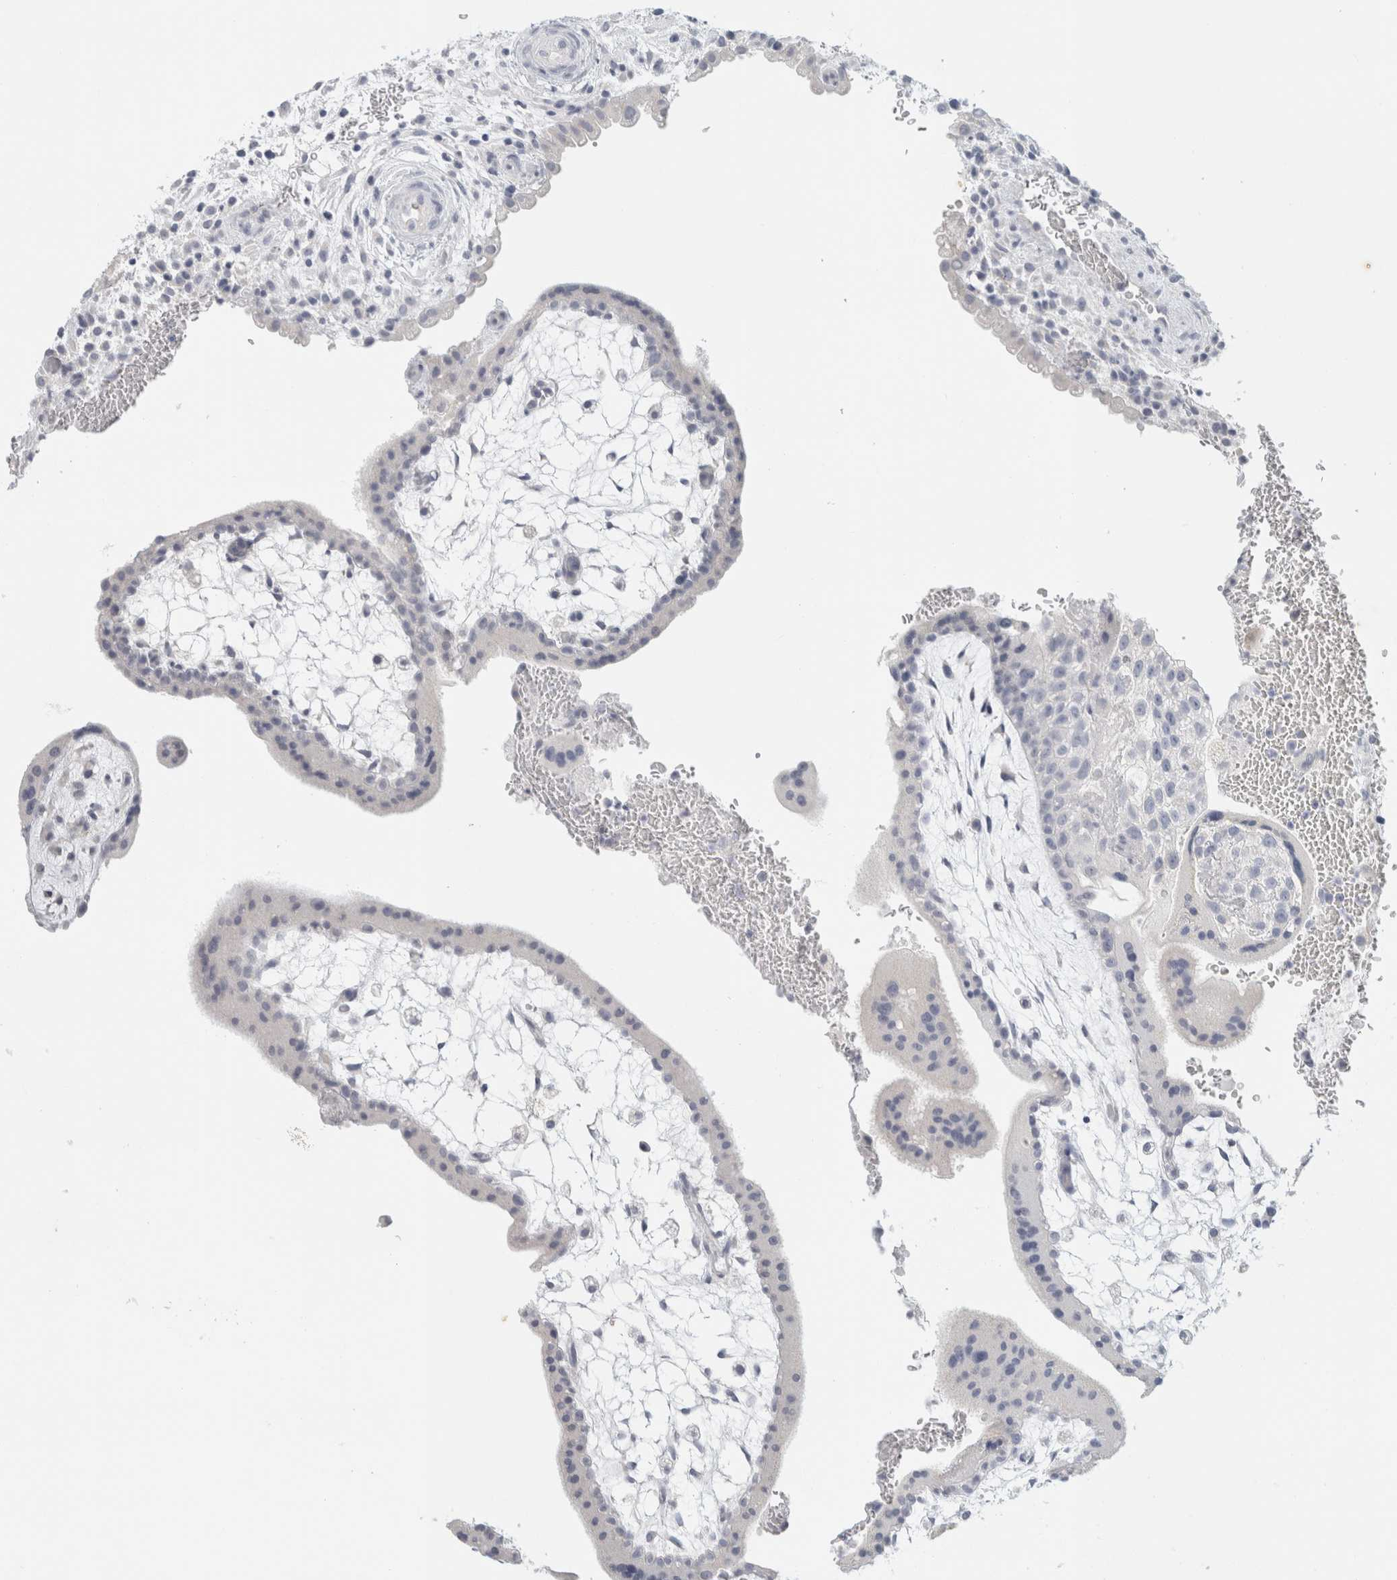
{"staining": {"intensity": "negative", "quantity": "none", "location": "none"}, "tissue": "placenta", "cell_type": "Trophoblastic cells", "image_type": "normal", "snomed": [{"axis": "morphology", "description": "Normal tissue, NOS"}, {"axis": "topography", "description": "Placenta"}], "caption": "This is a image of IHC staining of unremarkable placenta, which shows no staining in trophoblastic cells. (Brightfield microscopy of DAB (3,3'-diaminobenzidine) immunohistochemistry at high magnification).", "gene": "NEFM", "patient": {"sex": "female", "age": 35}}